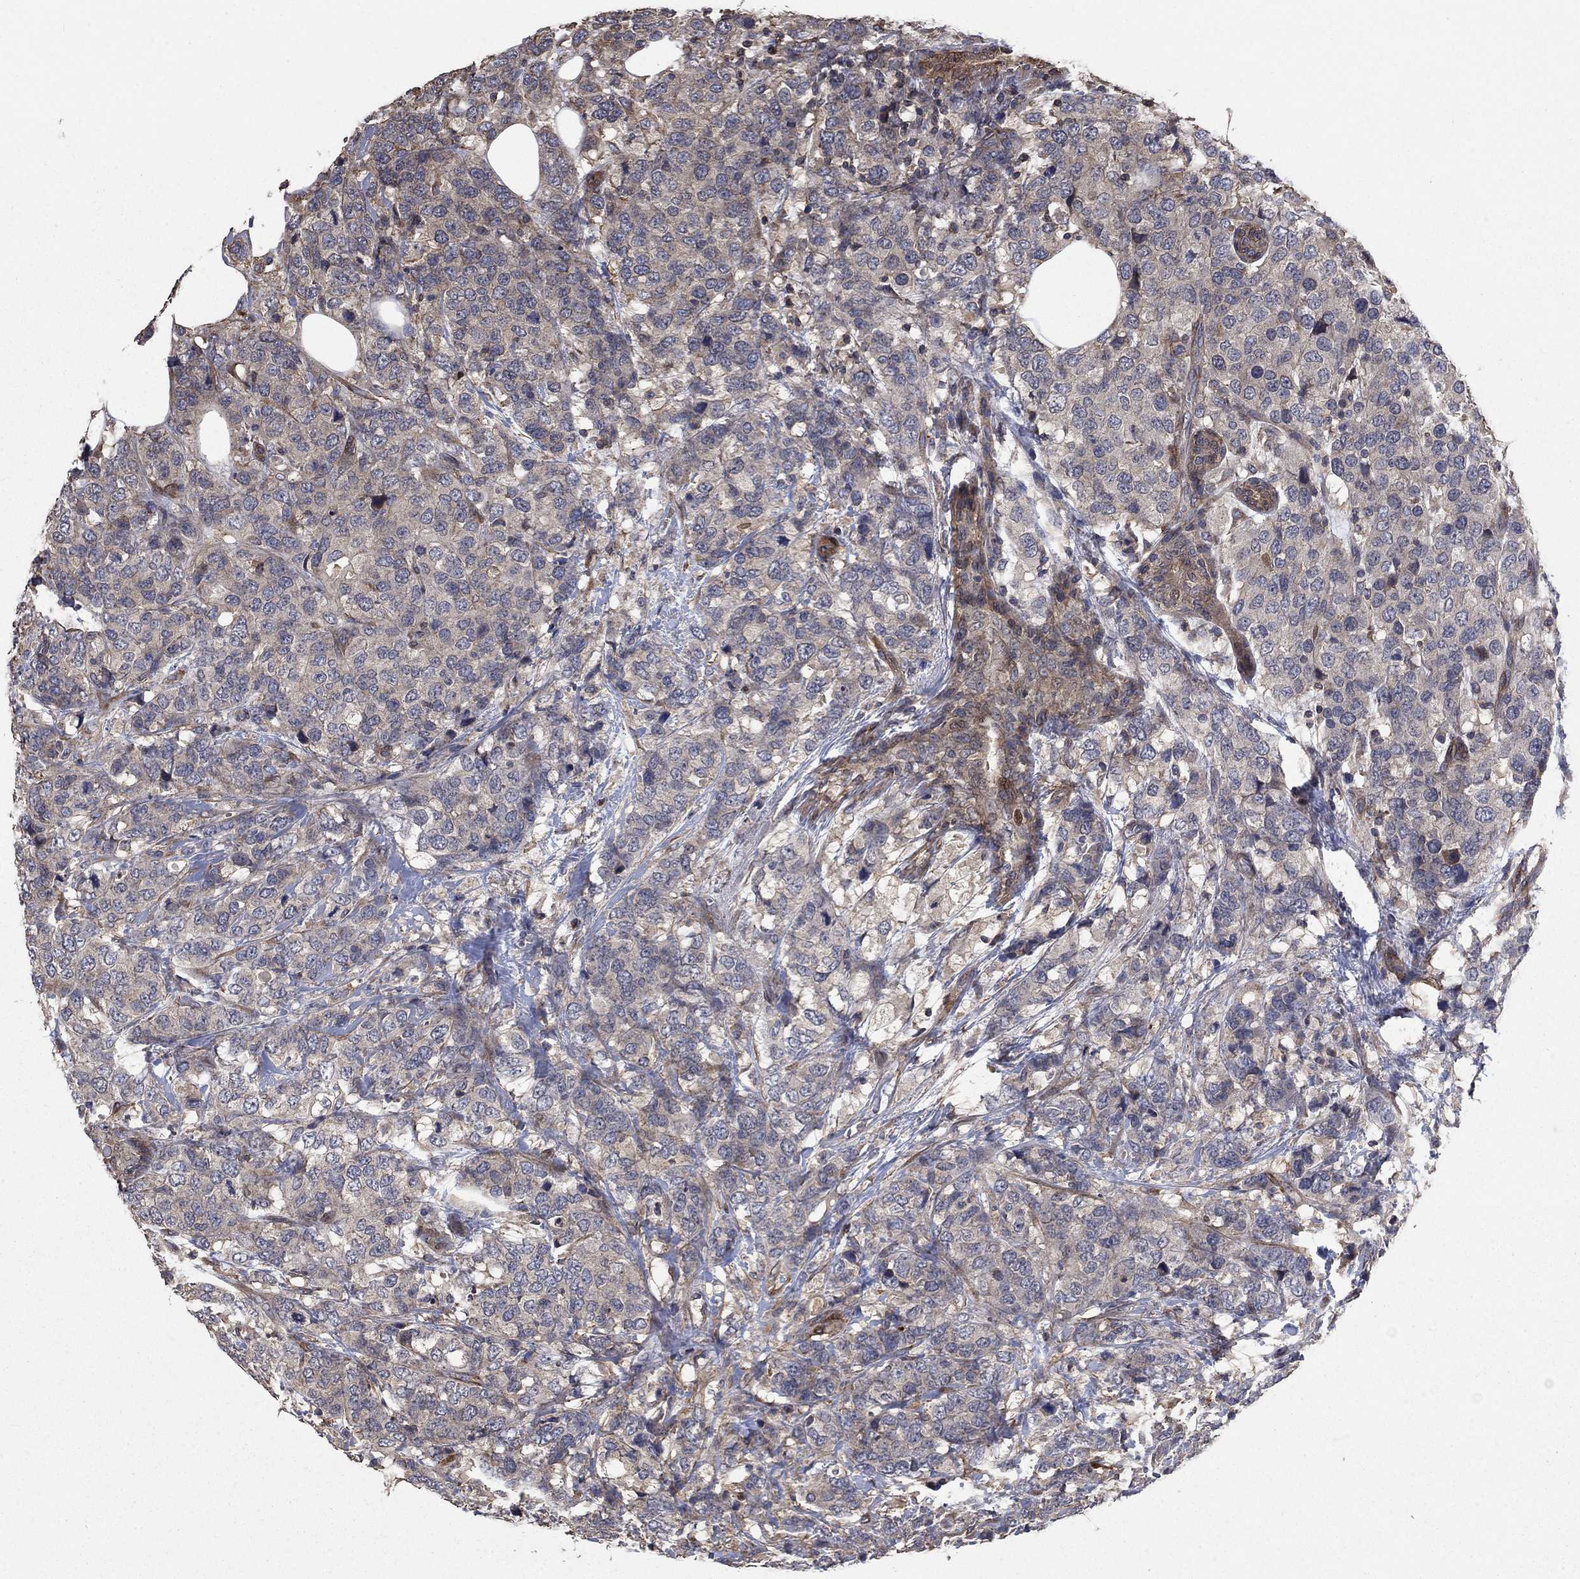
{"staining": {"intensity": "weak", "quantity": "<25%", "location": "cytoplasmic/membranous"}, "tissue": "breast cancer", "cell_type": "Tumor cells", "image_type": "cancer", "snomed": [{"axis": "morphology", "description": "Lobular carcinoma"}, {"axis": "topography", "description": "Breast"}], "caption": "This is an IHC micrograph of breast lobular carcinoma. There is no staining in tumor cells.", "gene": "PDE3A", "patient": {"sex": "female", "age": 59}}